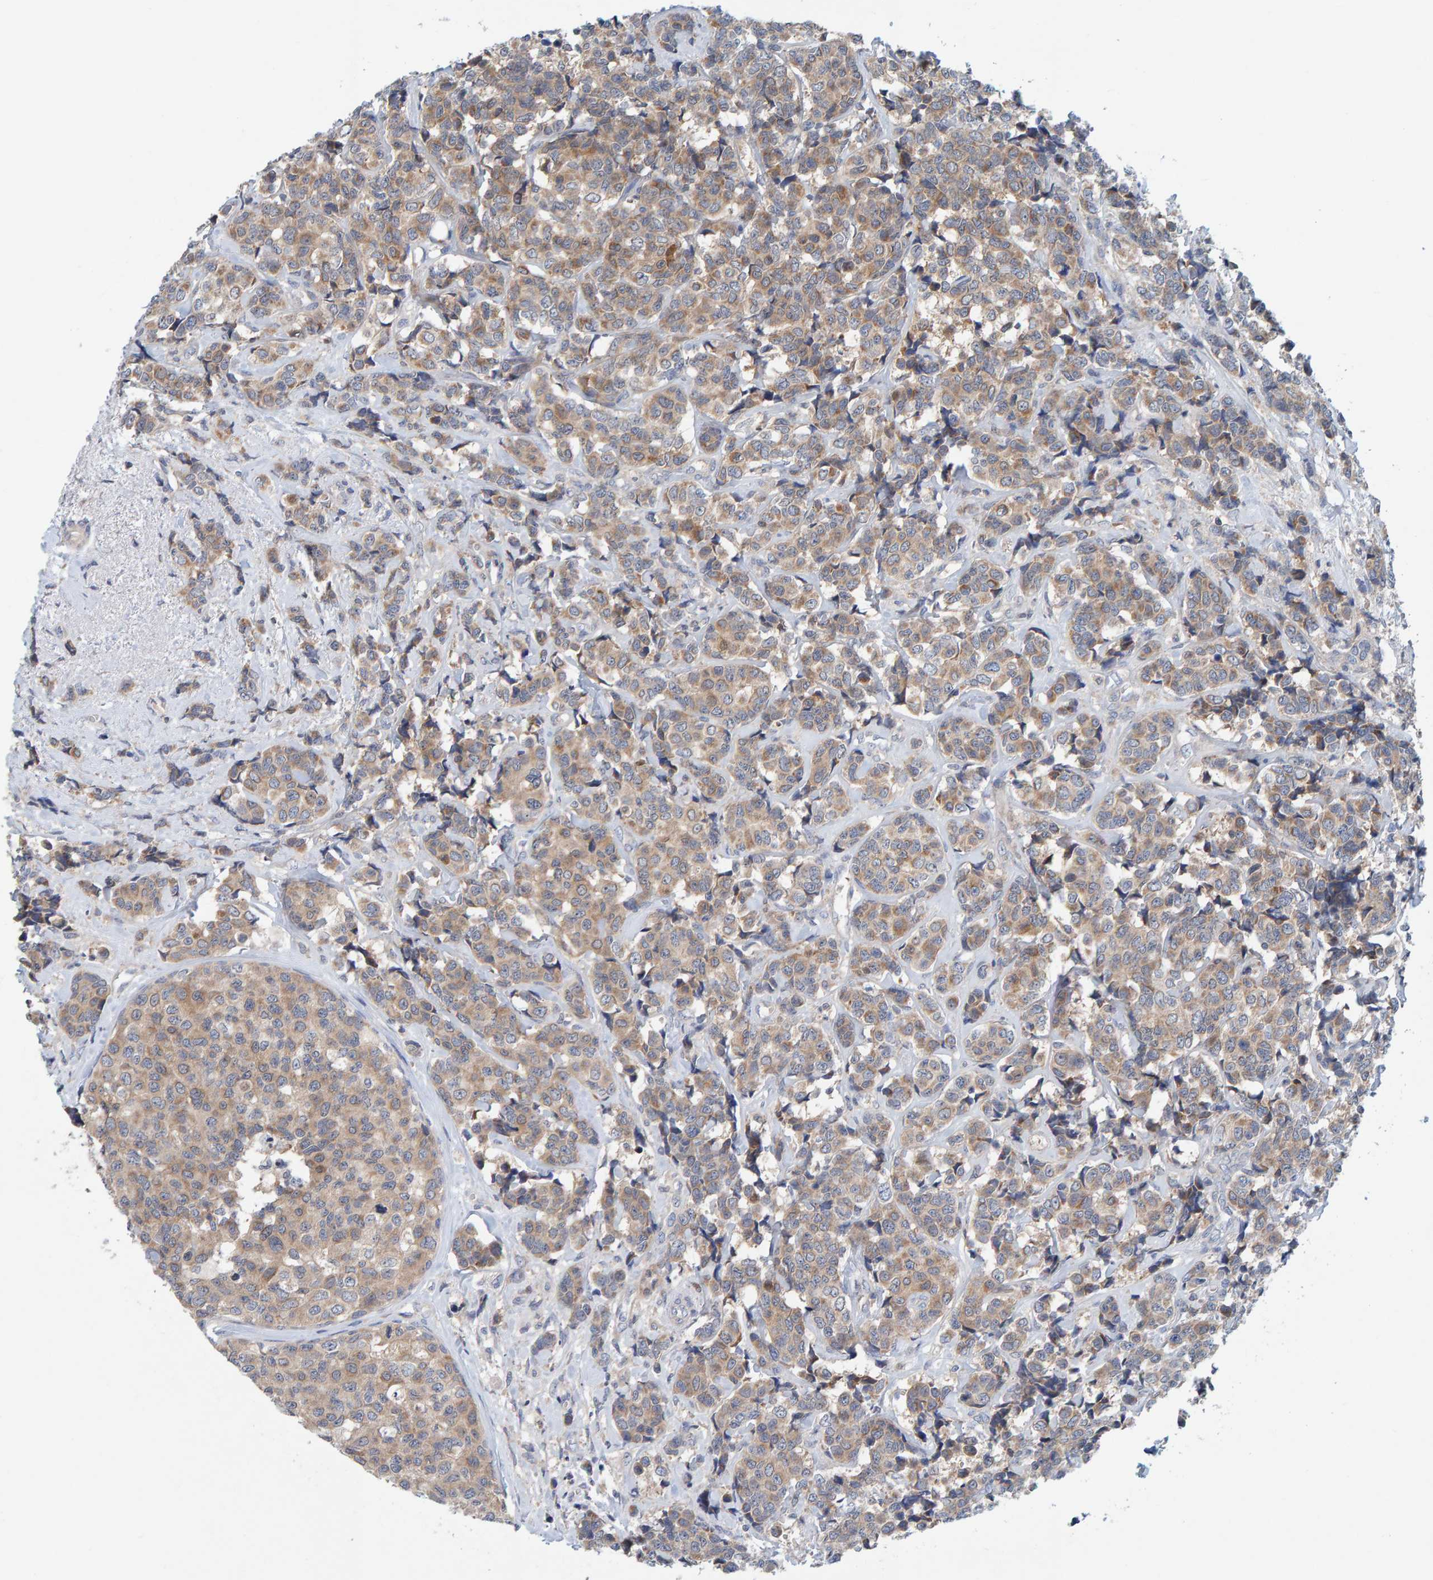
{"staining": {"intensity": "weak", "quantity": ">75%", "location": "cytoplasmic/membranous"}, "tissue": "breast cancer", "cell_type": "Tumor cells", "image_type": "cancer", "snomed": [{"axis": "morphology", "description": "Normal tissue, NOS"}, {"axis": "morphology", "description": "Duct carcinoma"}, {"axis": "topography", "description": "Breast"}], "caption": "Protein analysis of breast cancer (invasive ductal carcinoma) tissue exhibits weak cytoplasmic/membranous staining in approximately >75% of tumor cells.", "gene": "TATDN1", "patient": {"sex": "female", "age": 43}}